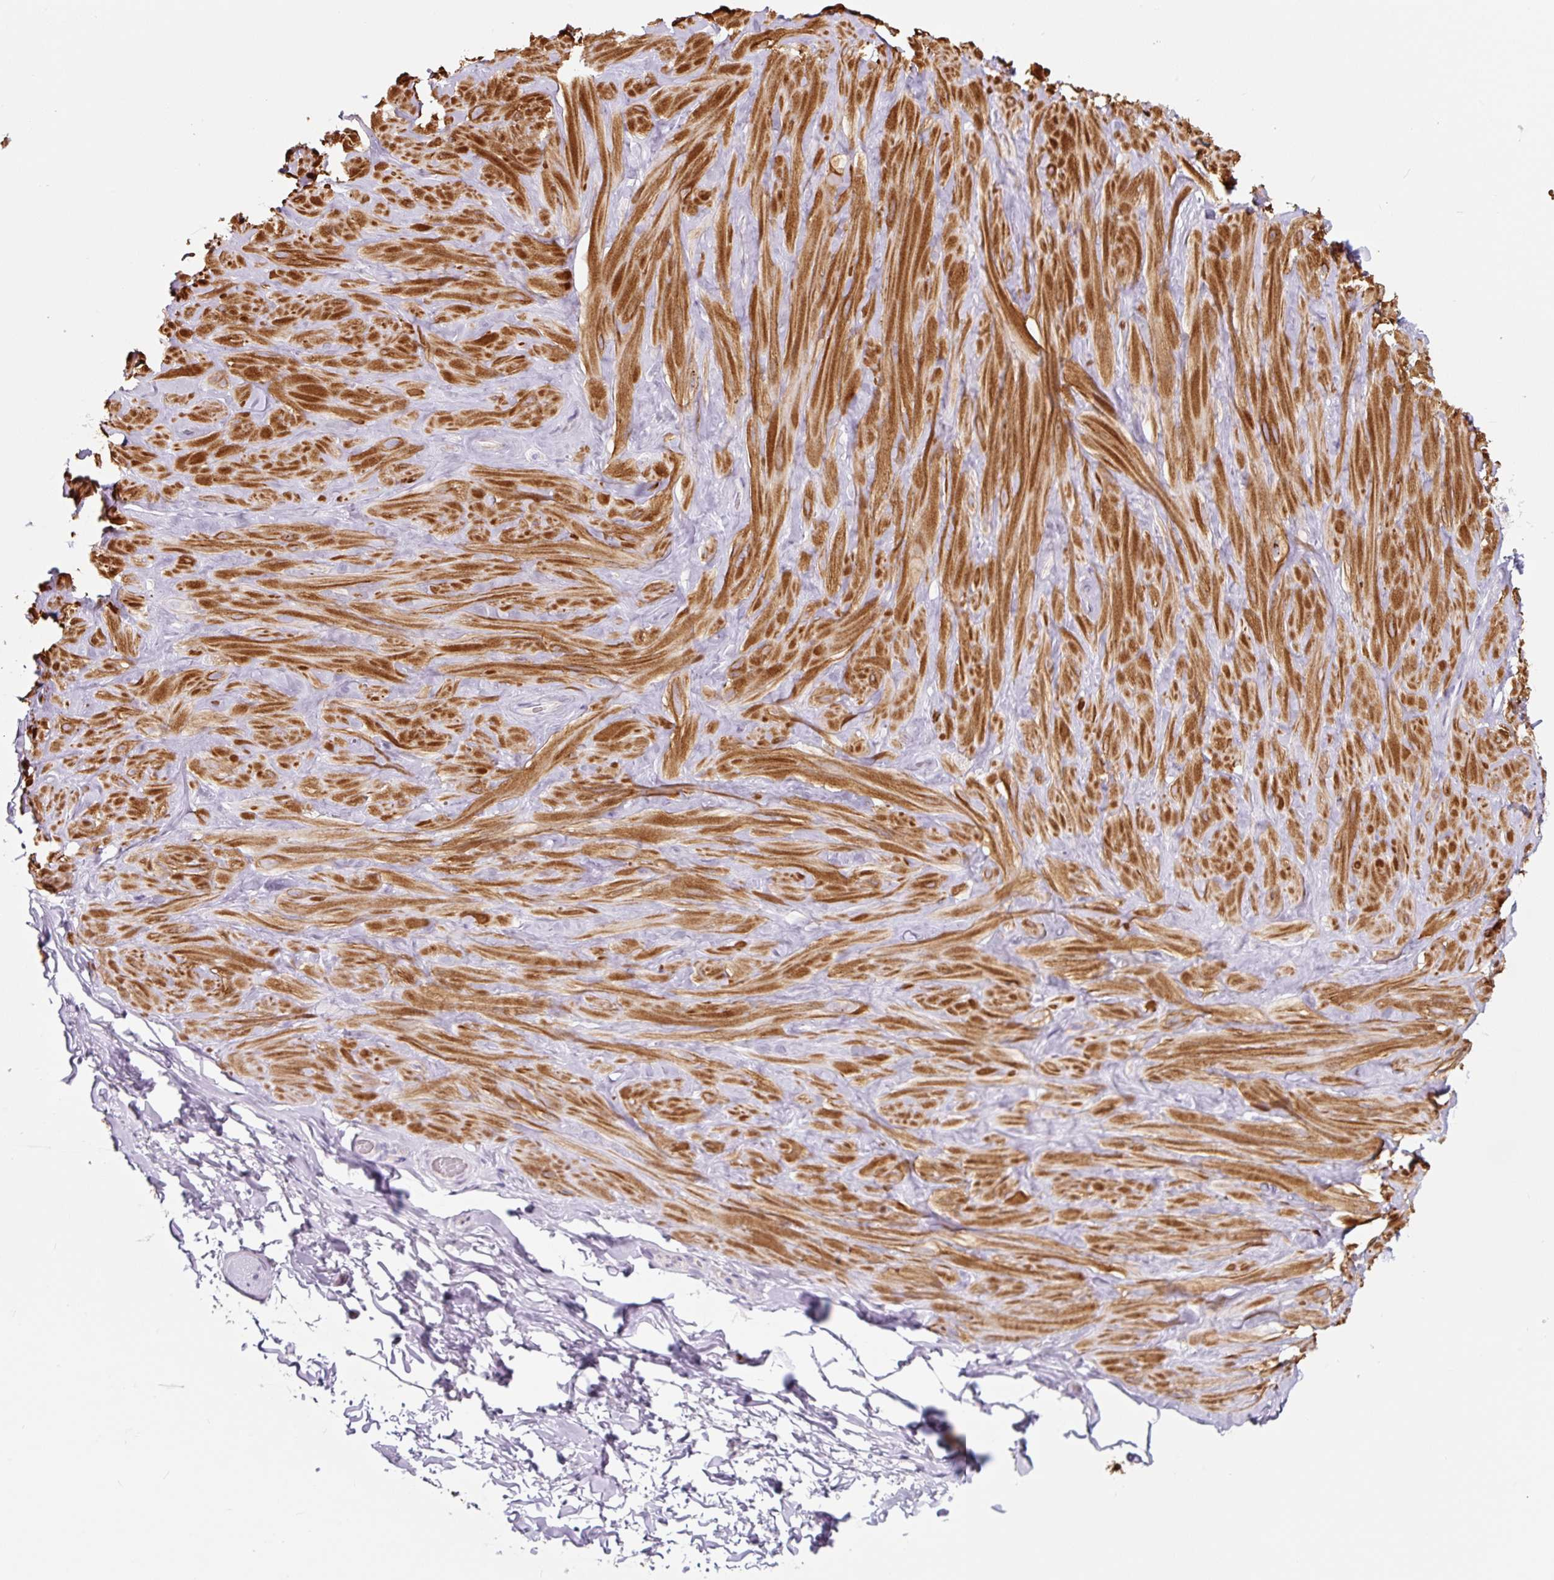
{"staining": {"intensity": "negative", "quantity": "none", "location": "none"}, "tissue": "adipose tissue", "cell_type": "Adipocytes", "image_type": "normal", "snomed": [{"axis": "morphology", "description": "Normal tissue, NOS"}, {"axis": "topography", "description": "Vascular tissue"}, {"axis": "topography", "description": "Peripheral nerve tissue"}], "caption": "IHC image of benign human adipose tissue stained for a protein (brown), which displays no positivity in adipocytes. (DAB IHC, high magnification).", "gene": "CCL25", "patient": {"sex": "male", "age": 41}}